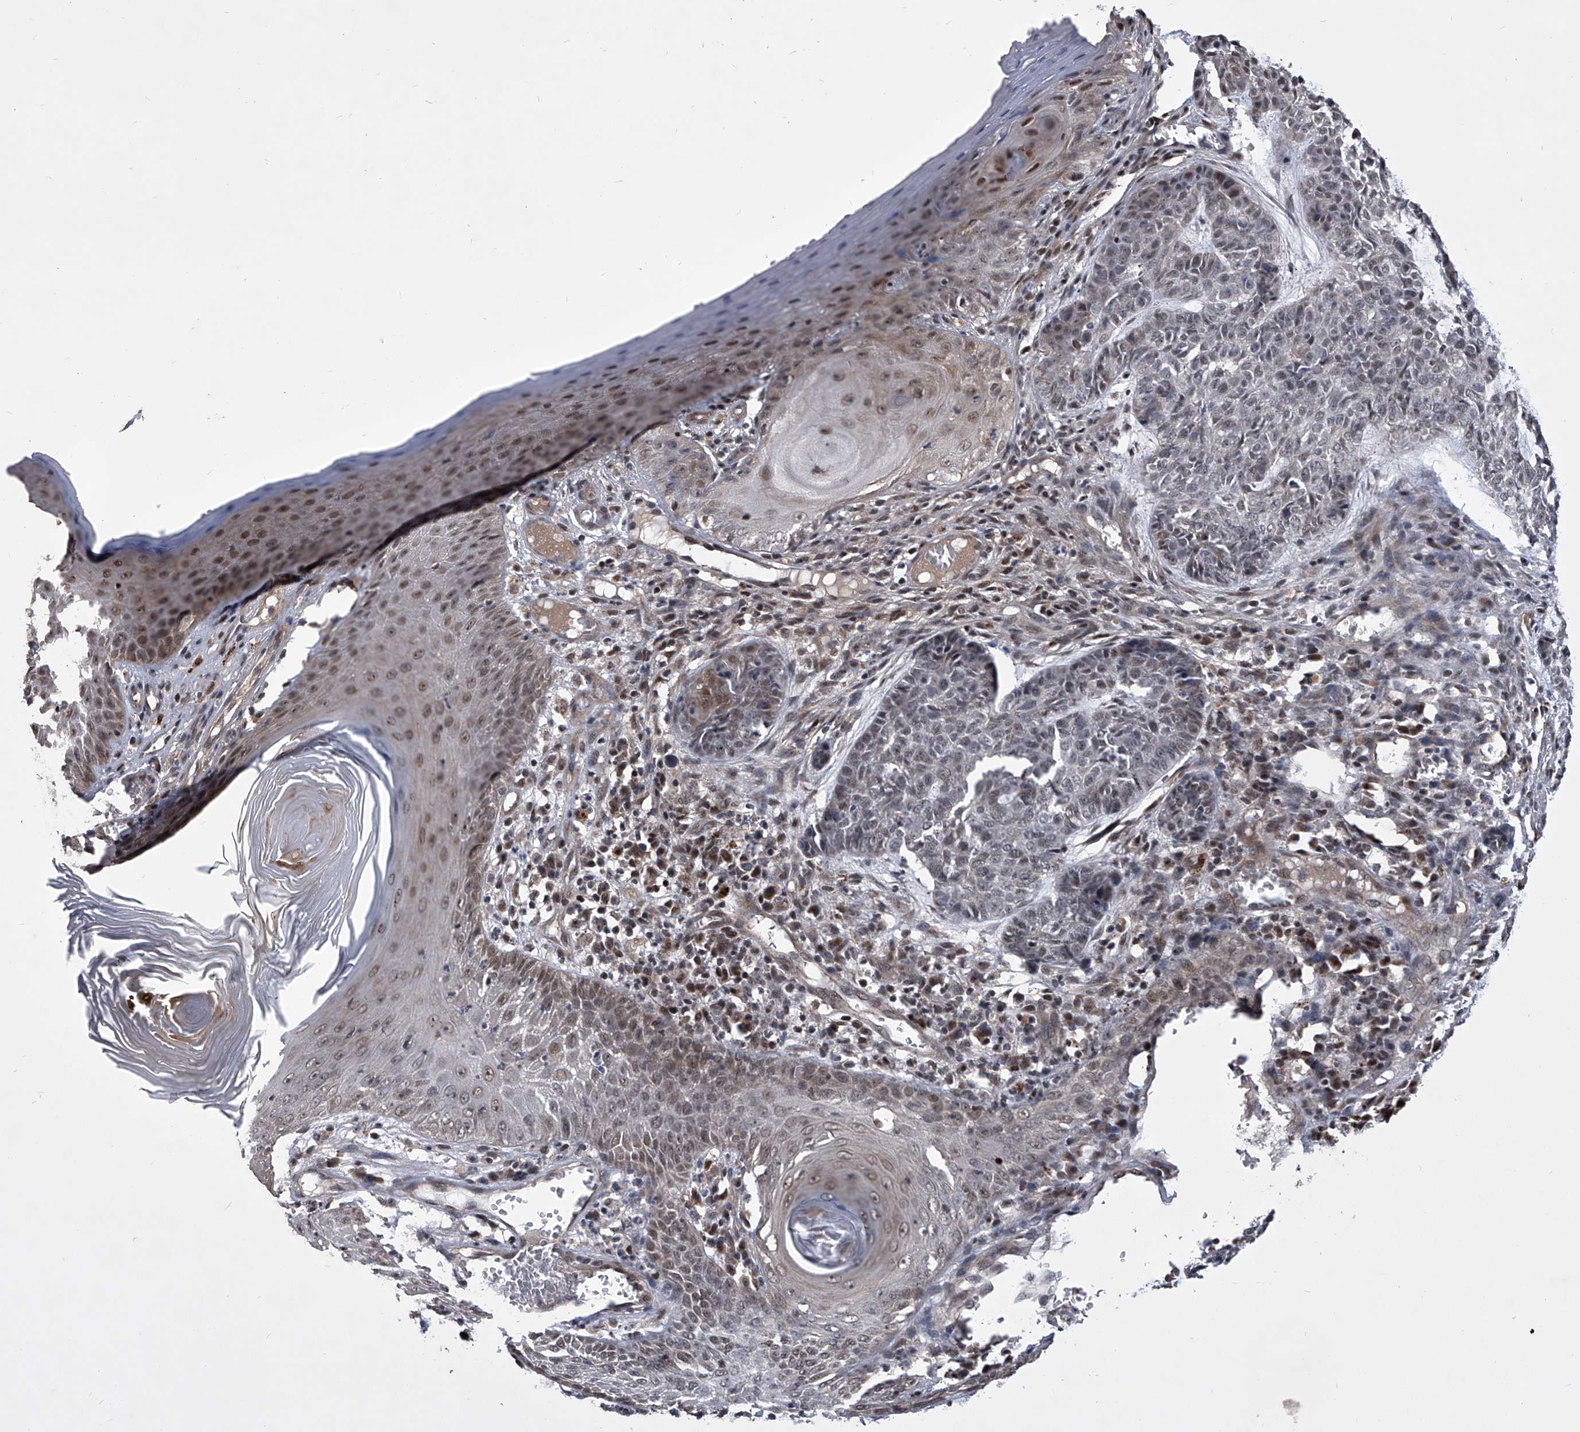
{"staining": {"intensity": "weak", "quantity": "<25%", "location": "nuclear"}, "tissue": "skin cancer", "cell_type": "Tumor cells", "image_type": "cancer", "snomed": [{"axis": "morphology", "description": "Basal cell carcinoma"}, {"axis": "topography", "description": "Skin"}], "caption": "This is a image of IHC staining of skin cancer (basal cell carcinoma), which shows no positivity in tumor cells. (Stains: DAB (3,3'-diaminobenzidine) immunohistochemistry (IHC) with hematoxylin counter stain, Microscopy: brightfield microscopy at high magnification).", "gene": "CMTR1", "patient": {"sex": "female", "age": 64}}